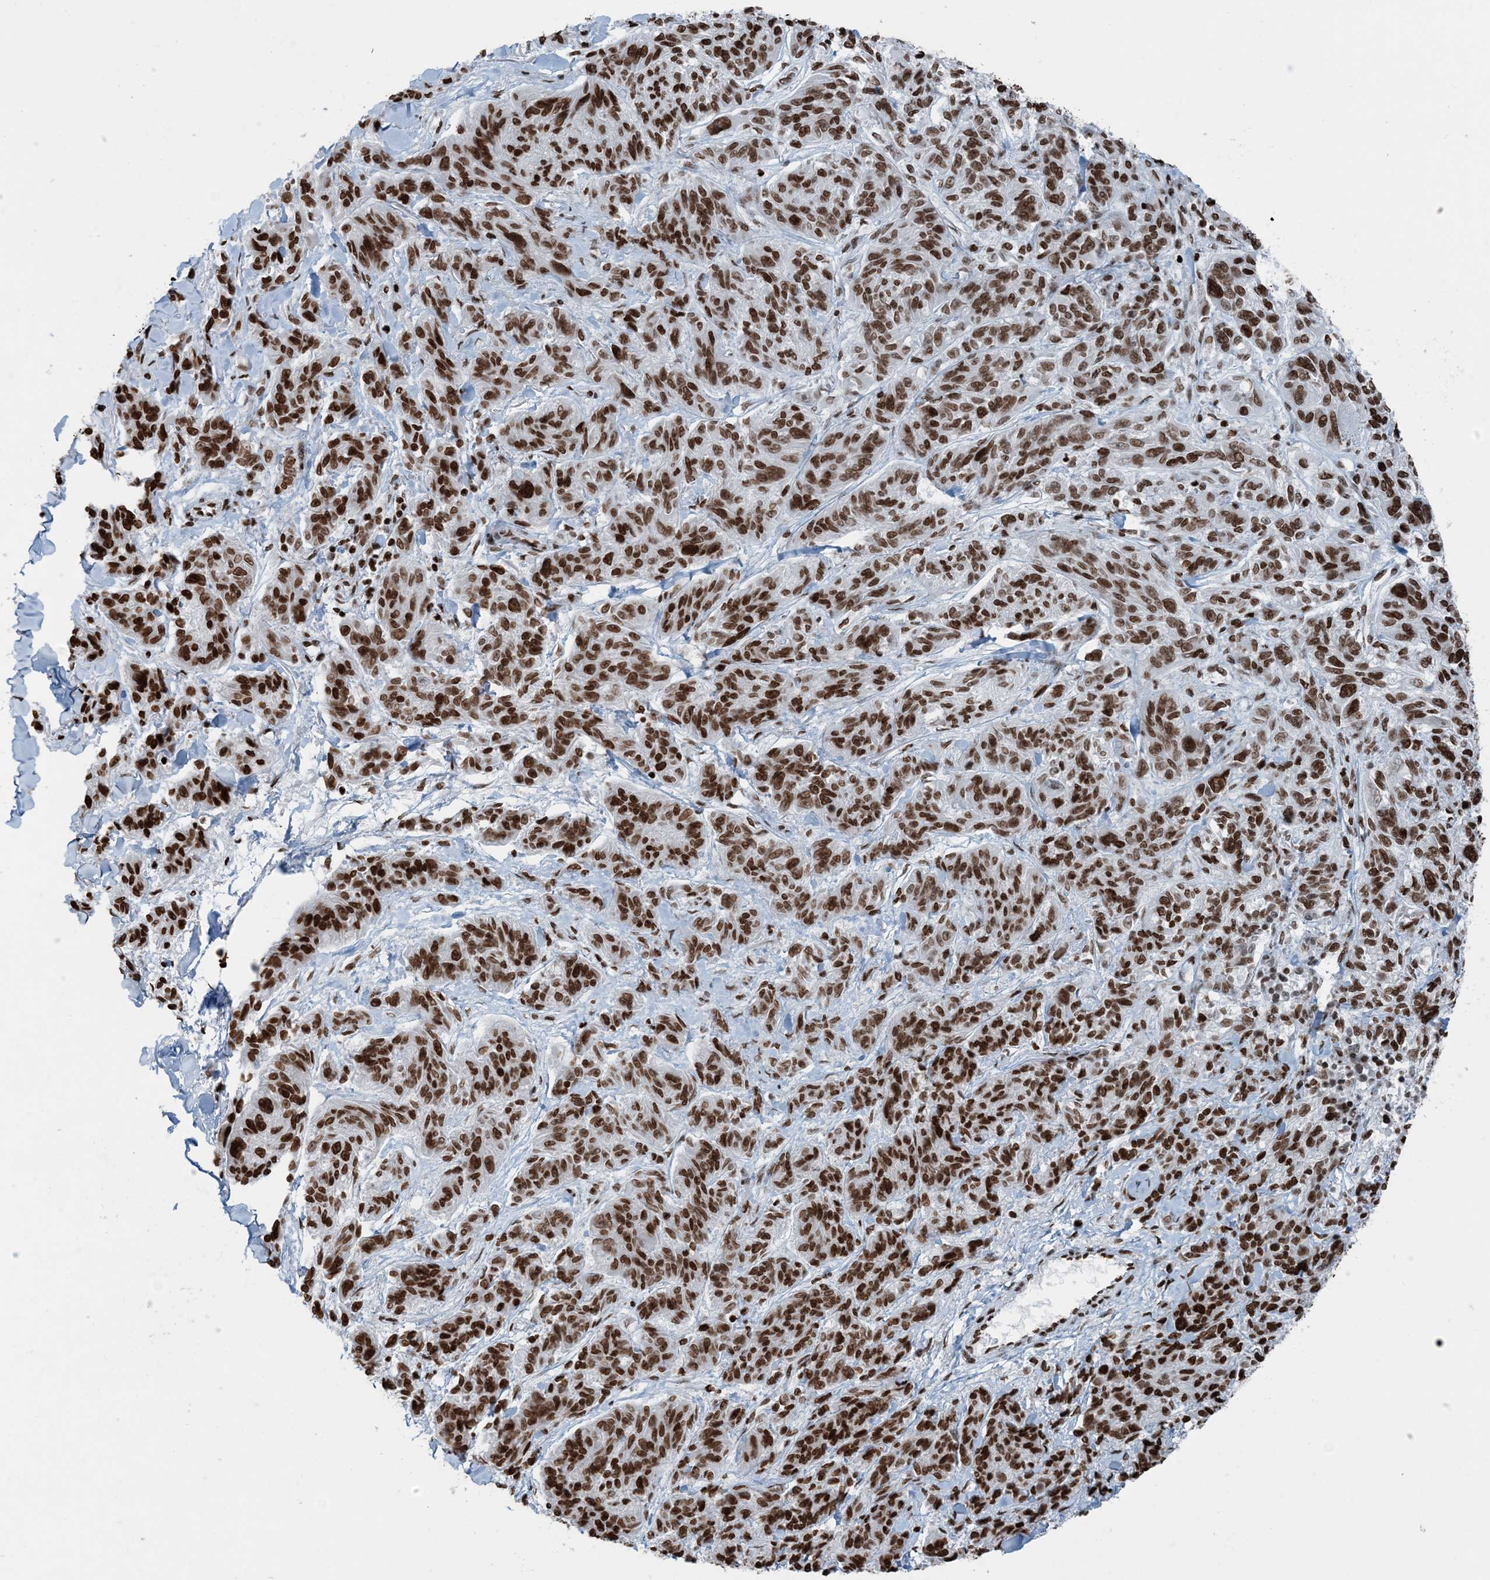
{"staining": {"intensity": "strong", "quantity": ">75%", "location": "nuclear"}, "tissue": "melanoma", "cell_type": "Tumor cells", "image_type": "cancer", "snomed": [{"axis": "morphology", "description": "Malignant melanoma, NOS"}, {"axis": "topography", "description": "Skin"}], "caption": "Human malignant melanoma stained for a protein (brown) shows strong nuclear positive positivity in approximately >75% of tumor cells.", "gene": "H3-3B", "patient": {"sex": "male", "age": 53}}